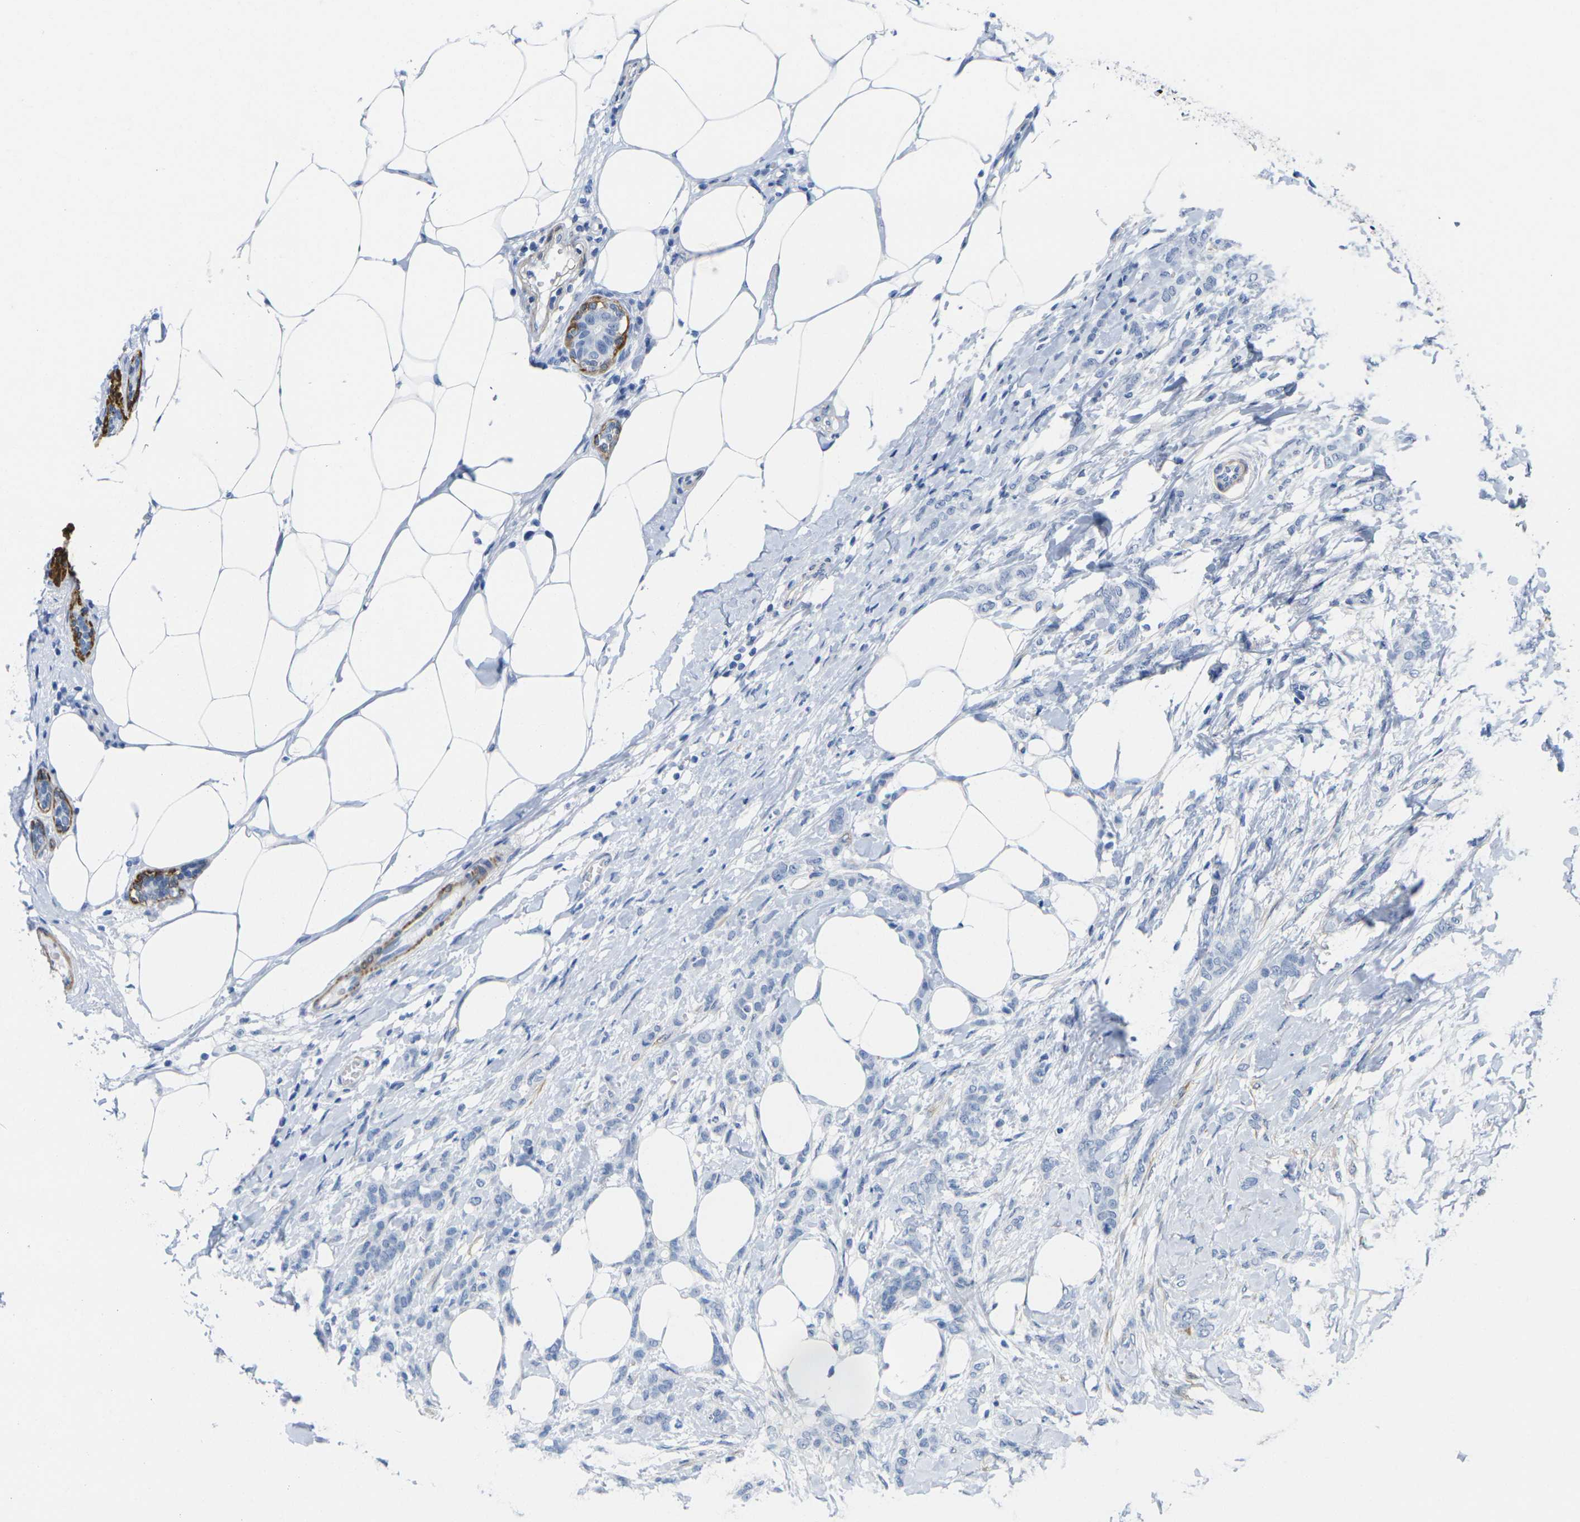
{"staining": {"intensity": "negative", "quantity": "none", "location": "none"}, "tissue": "breast cancer", "cell_type": "Tumor cells", "image_type": "cancer", "snomed": [{"axis": "morphology", "description": "Lobular carcinoma, in situ"}, {"axis": "morphology", "description": "Lobular carcinoma"}, {"axis": "topography", "description": "Breast"}], "caption": "Photomicrograph shows no significant protein expression in tumor cells of breast cancer.", "gene": "CNN1", "patient": {"sex": "female", "age": 41}}